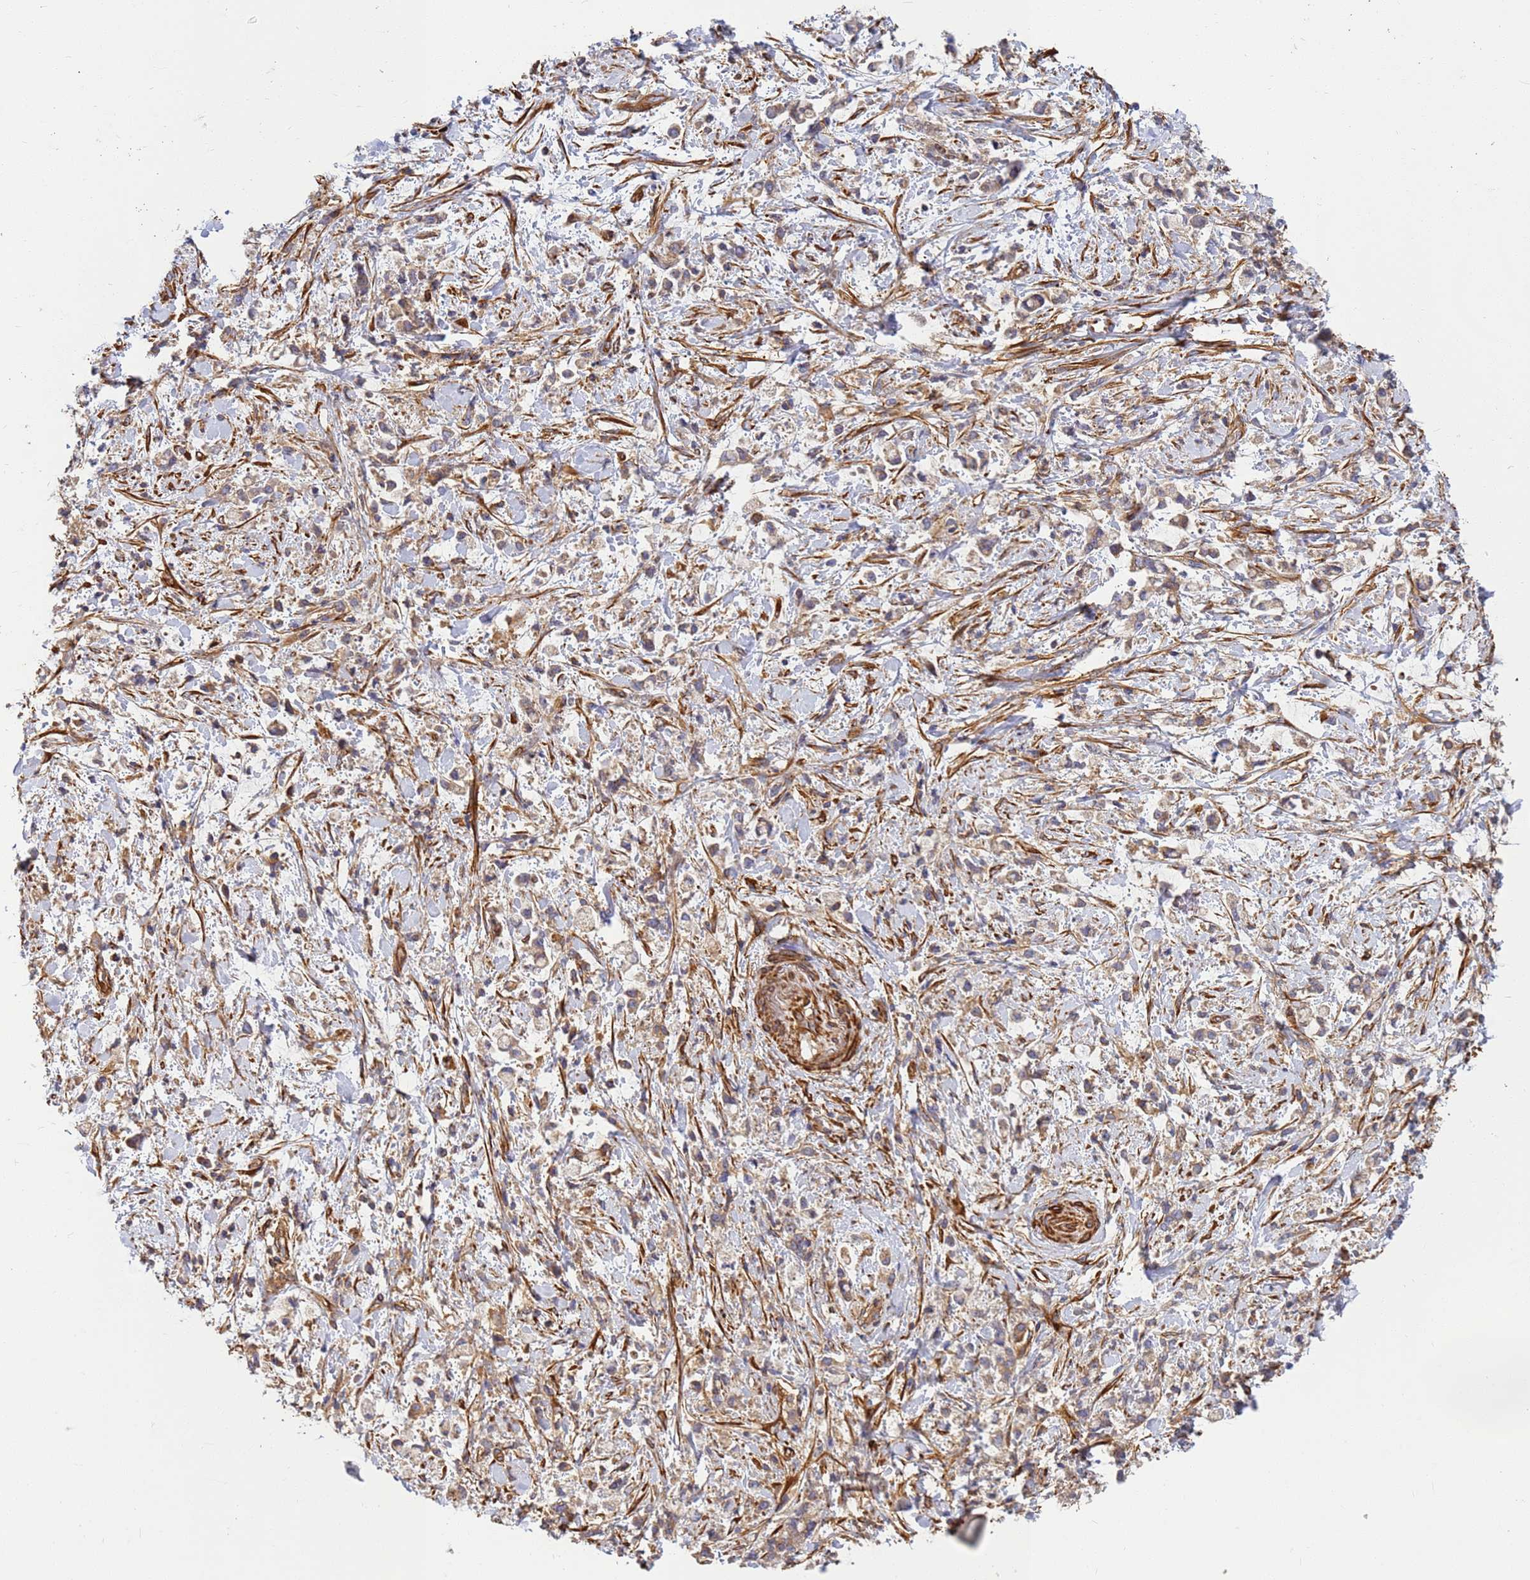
{"staining": {"intensity": "weak", "quantity": ">75%", "location": "cytoplasmic/membranous"}, "tissue": "stomach cancer", "cell_type": "Tumor cells", "image_type": "cancer", "snomed": [{"axis": "morphology", "description": "Adenocarcinoma, NOS"}, {"axis": "topography", "description": "Stomach"}], "caption": "Weak cytoplasmic/membranous expression for a protein is identified in about >75% of tumor cells of adenocarcinoma (stomach) using immunohistochemistry (IHC).", "gene": "C2CD5", "patient": {"sex": "female", "age": 60}}